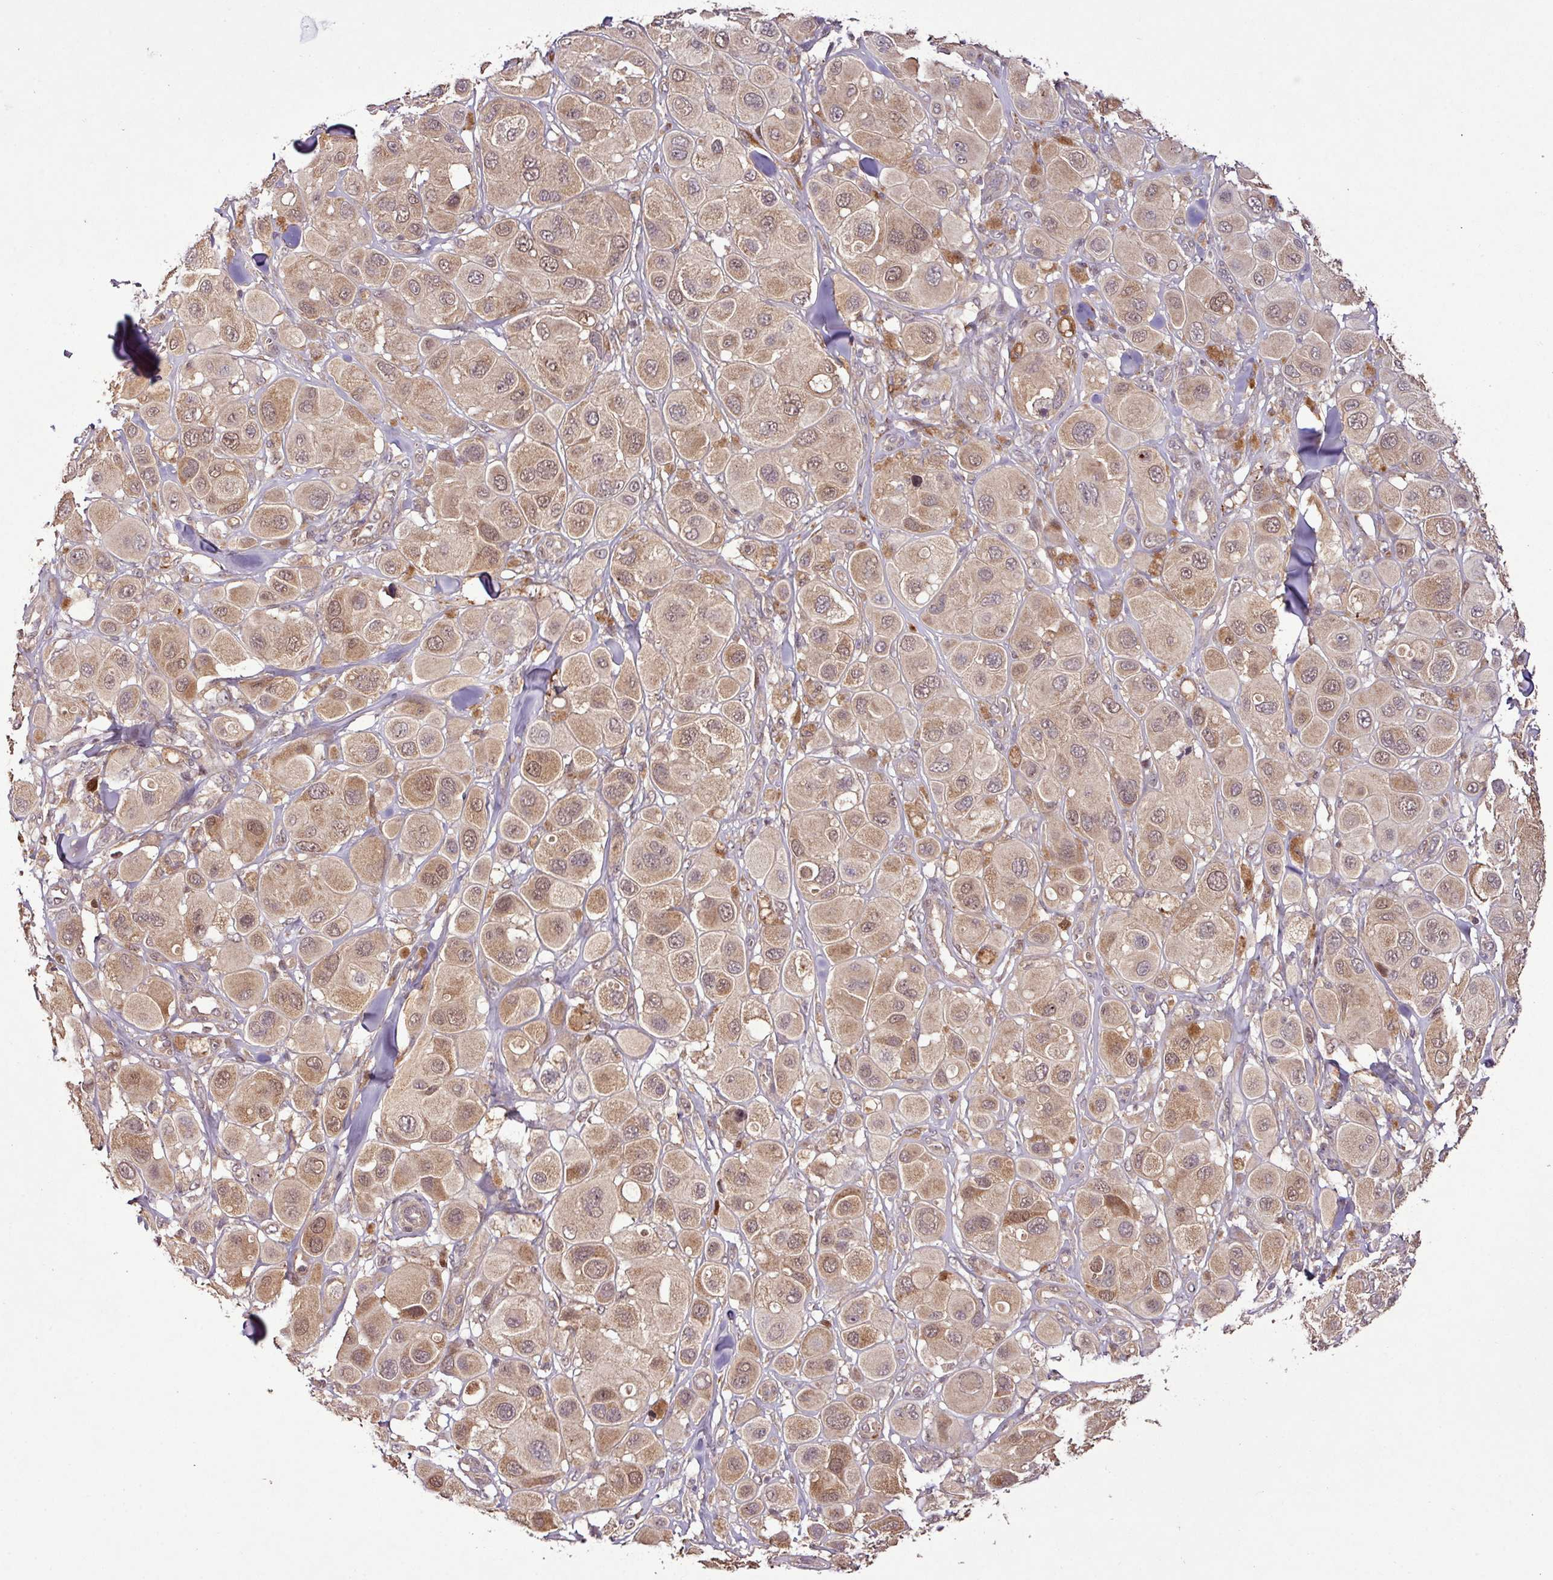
{"staining": {"intensity": "moderate", "quantity": "25%-75%", "location": "cytoplasmic/membranous,nuclear"}, "tissue": "melanoma", "cell_type": "Tumor cells", "image_type": "cancer", "snomed": [{"axis": "morphology", "description": "Malignant melanoma, Metastatic site"}, {"axis": "topography", "description": "Skin"}], "caption": "Human melanoma stained with a protein marker exhibits moderate staining in tumor cells.", "gene": "FAIM", "patient": {"sex": "male", "age": 41}}